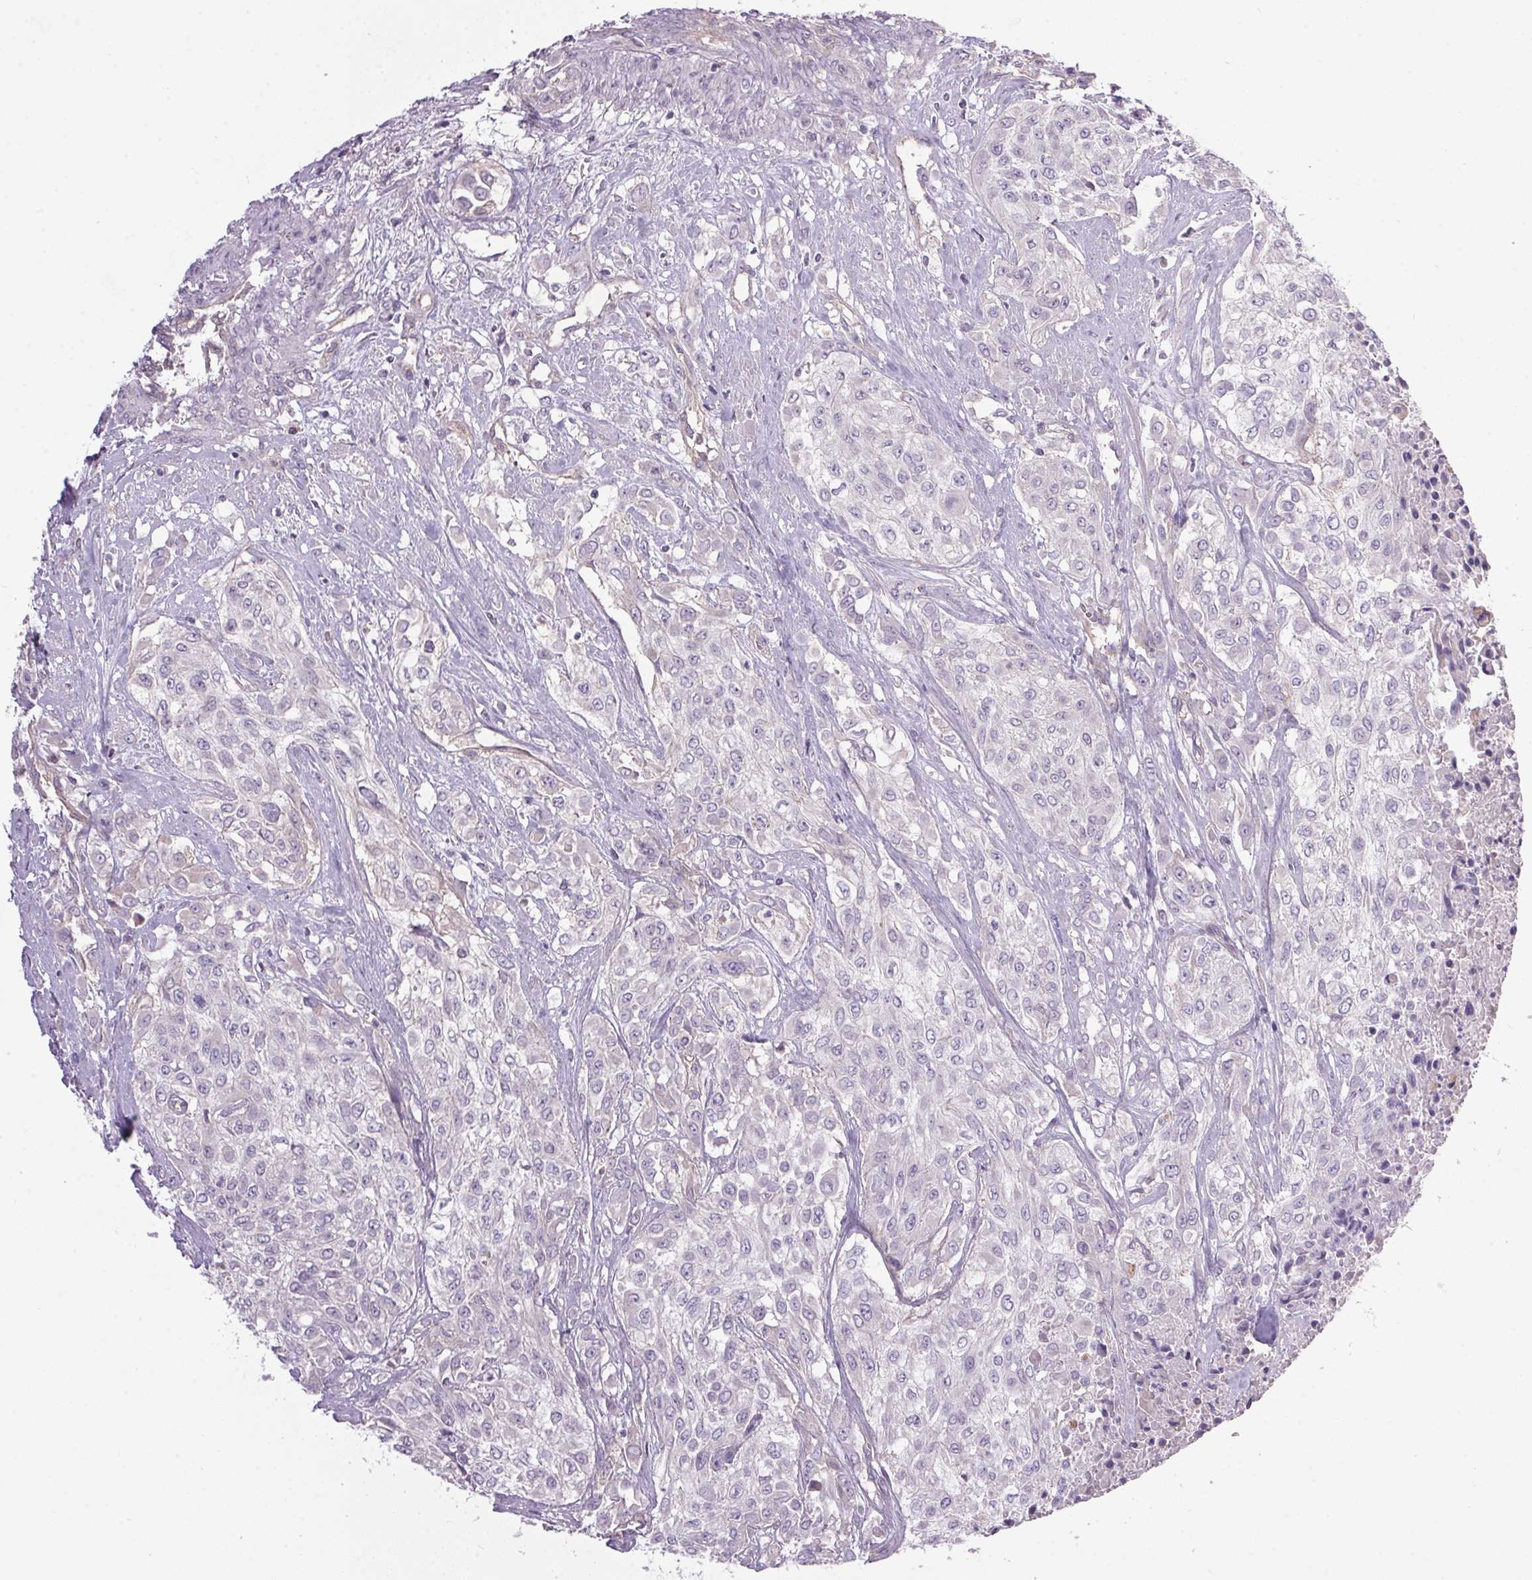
{"staining": {"intensity": "negative", "quantity": "none", "location": "none"}, "tissue": "urothelial cancer", "cell_type": "Tumor cells", "image_type": "cancer", "snomed": [{"axis": "morphology", "description": "Urothelial carcinoma, High grade"}, {"axis": "topography", "description": "Urinary bladder"}], "caption": "Tumor cells are negative for protein expression in human urothelial cancer.", "gene": "APOC4", "patient": {"sex": "male", "age": 57}}